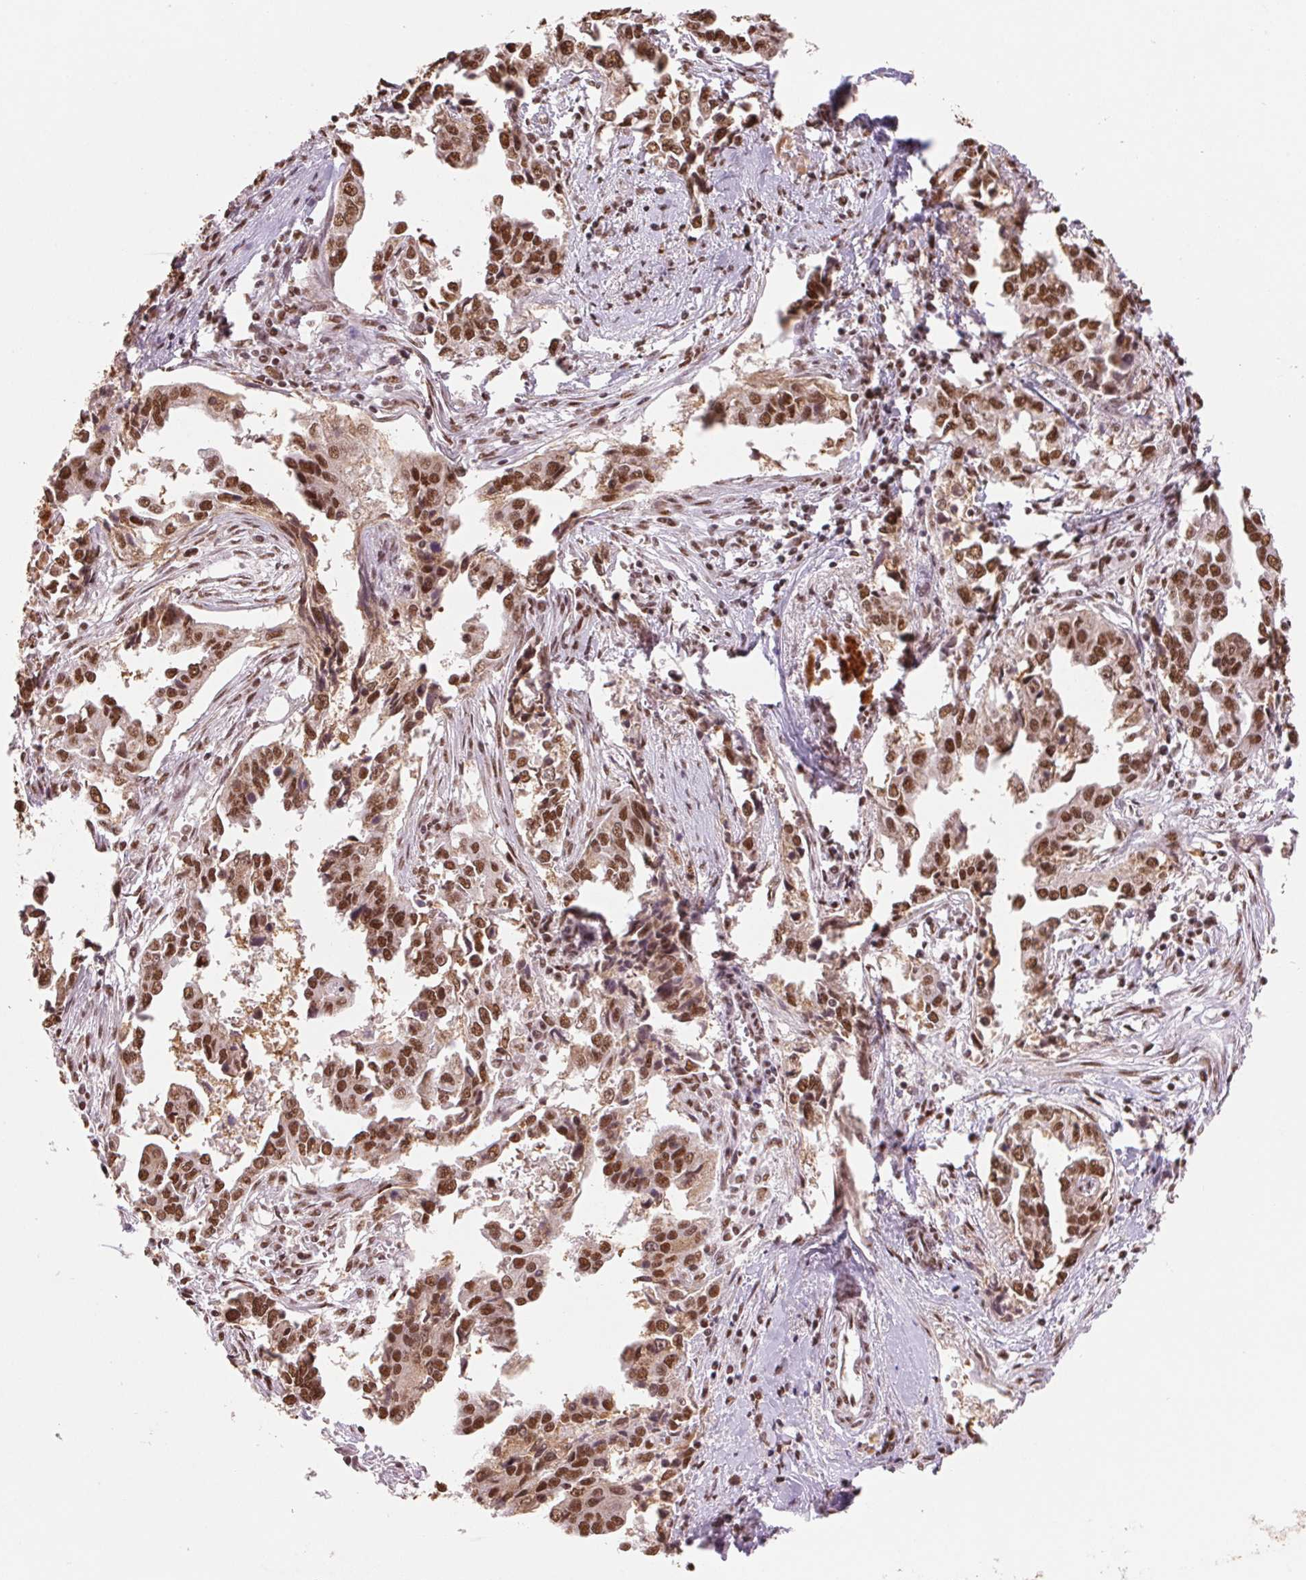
{"staining": {"intensity": "moderate", "quantity": ">75%", "location": "nuclear"}, "tissue": "ovarian cancer", "cell_type": "Tumor cells", "image_type": "cancer", "snomed": [{"axis": "morphology", "description": "Cystadenocarcinoma, serous, NOS"}, {"axis": "topography", "description": "Ovary"}], "caption": "A medium amount of moderate nuclear expression is present in about >75% of tumor cells in ovarian cancer (serous cystadenocarcinoma) tissue.", "gene": "SNRPG", "patient": {"sex": "female", "age": 75}}